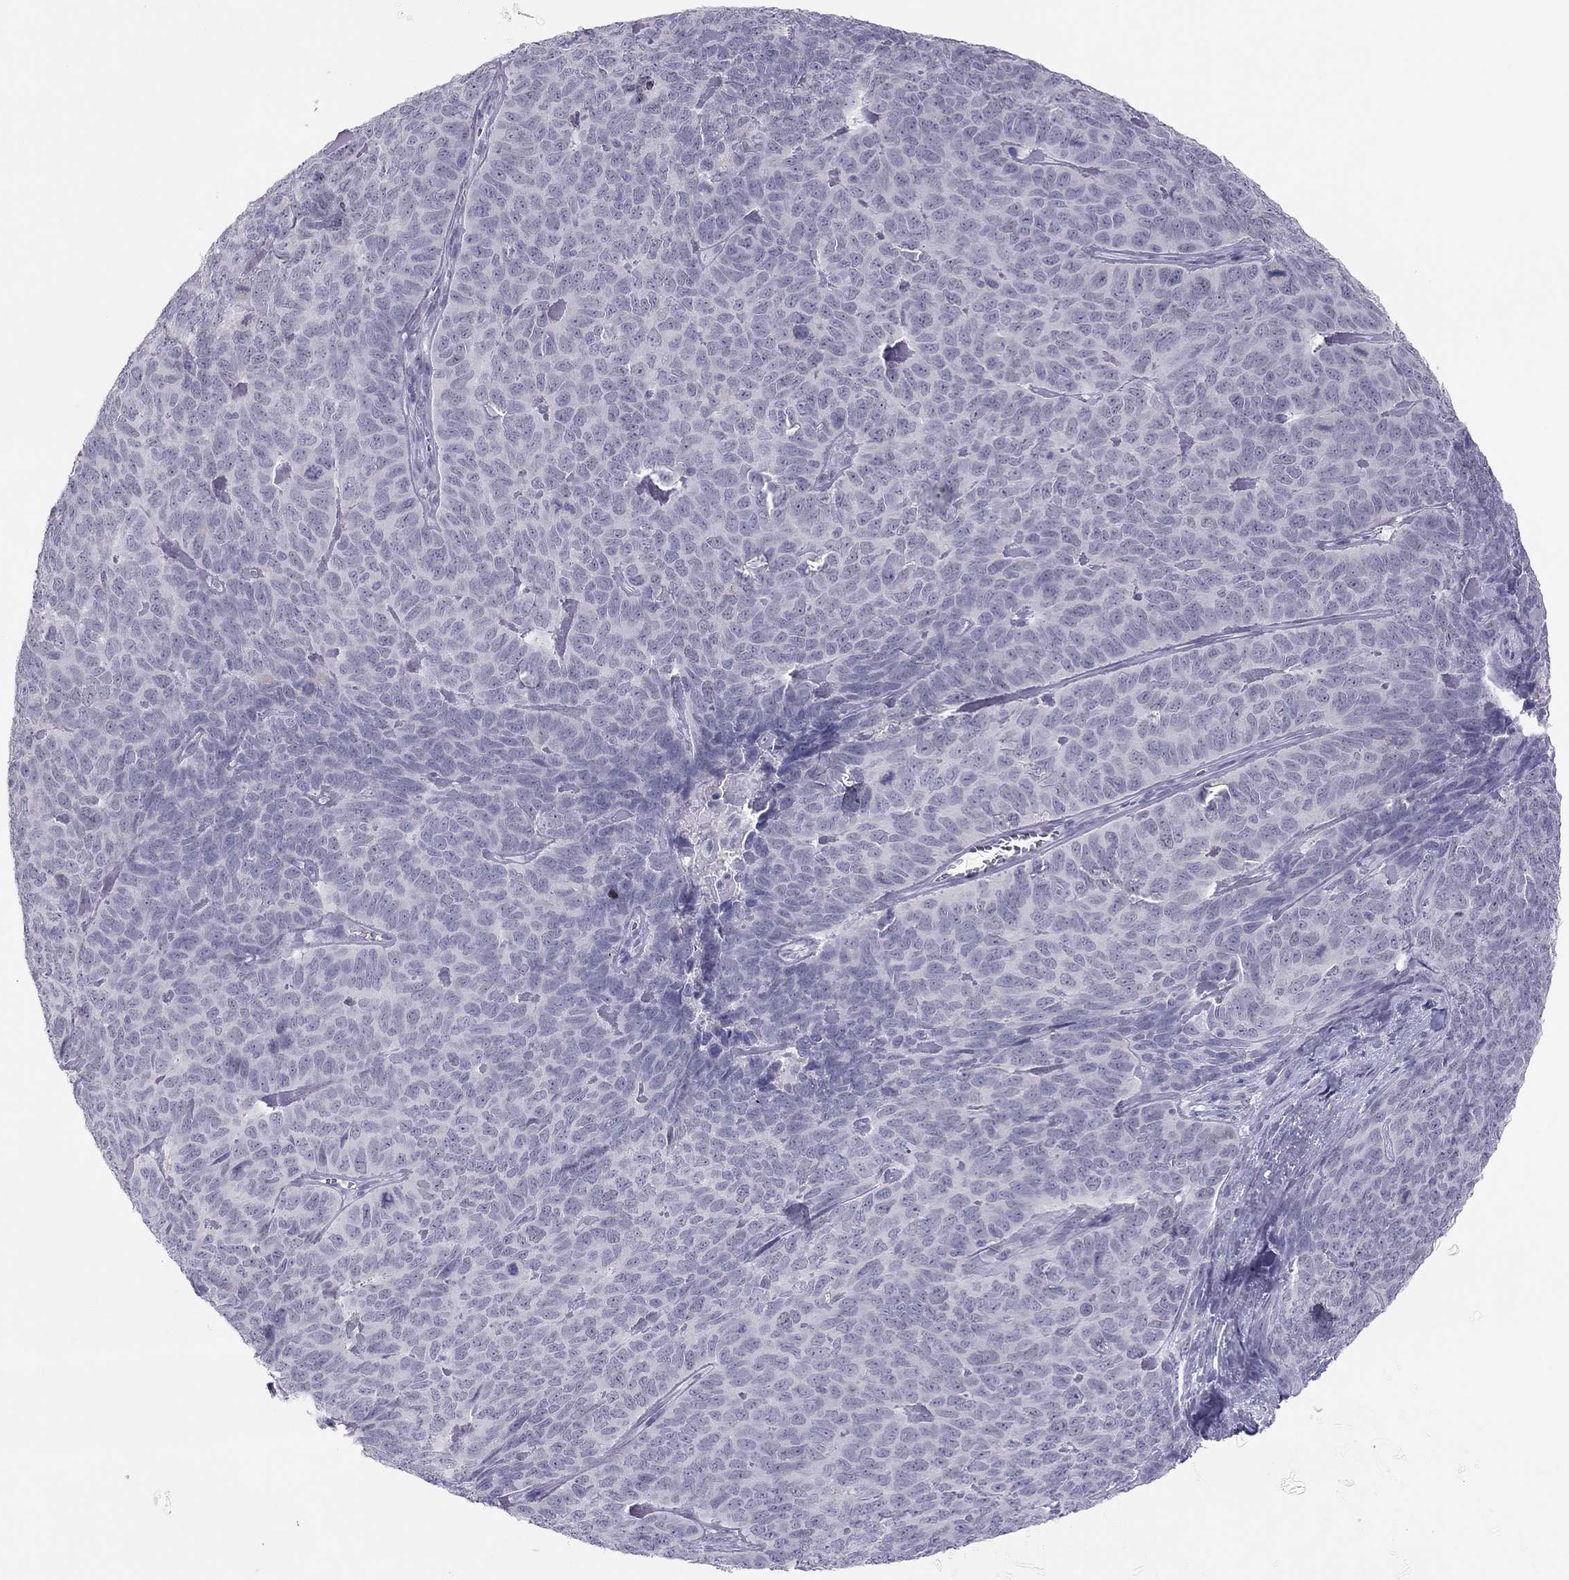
{"staining": {"intensity": "negative", "quantity": "none", "location": "none"}, "tissue": "skin cancer", "cell_type": "Tumor cells", "image_type": "cancer", "snomed": [{"axis": "morphology", "description": "Squamous cell carcinoma, NOS"}, {"axis": "topography", "description": "Skin"}, {"axis": "topography", "description": "Anal"}], "caption": "Immunohistochemistry of human skin cancer reveals no expression in tumor cells.", "gene": "PHOX2A", "patient": {"sex": "female", "age": 51}}